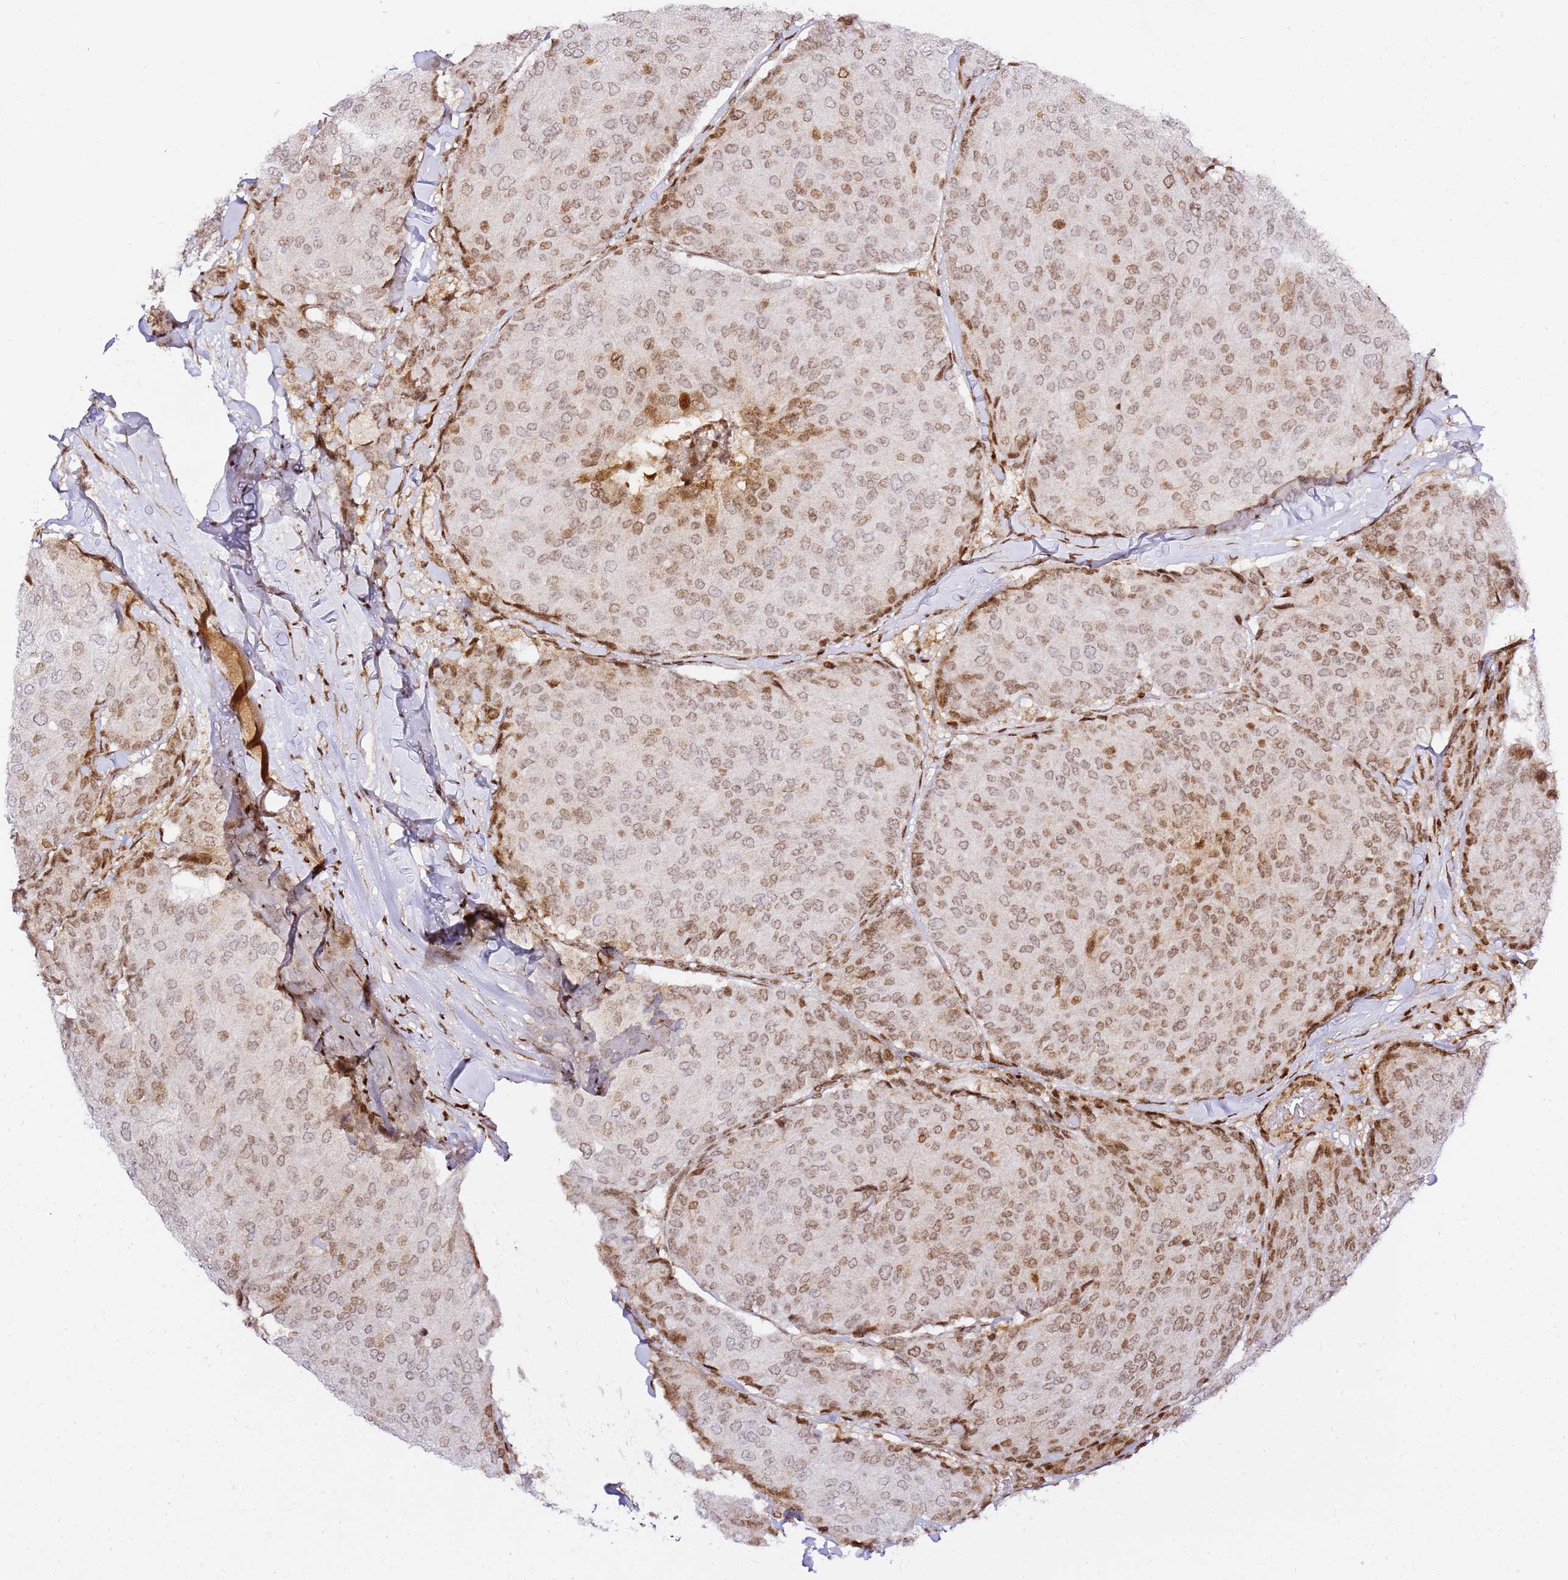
{"staining": {"intensity": "weak", "quantity": ">75%", "location": "nuclear"}, "tissue": "breast cancer", "cell_type": "Tumor cells", "image_type": "cancer", "snomed": [{"axis": "morphology", "description": "Duct carcinoma"}, {"axis": "topography", "description": "Breast"}], "caption": "The immunohistochemical stain labels weak nuclear staining in tumor cells of invasive ductal carcinoma (breast) tissue.", "gene": "GBP2", "patient": {"sex": "female", "age": 75}}